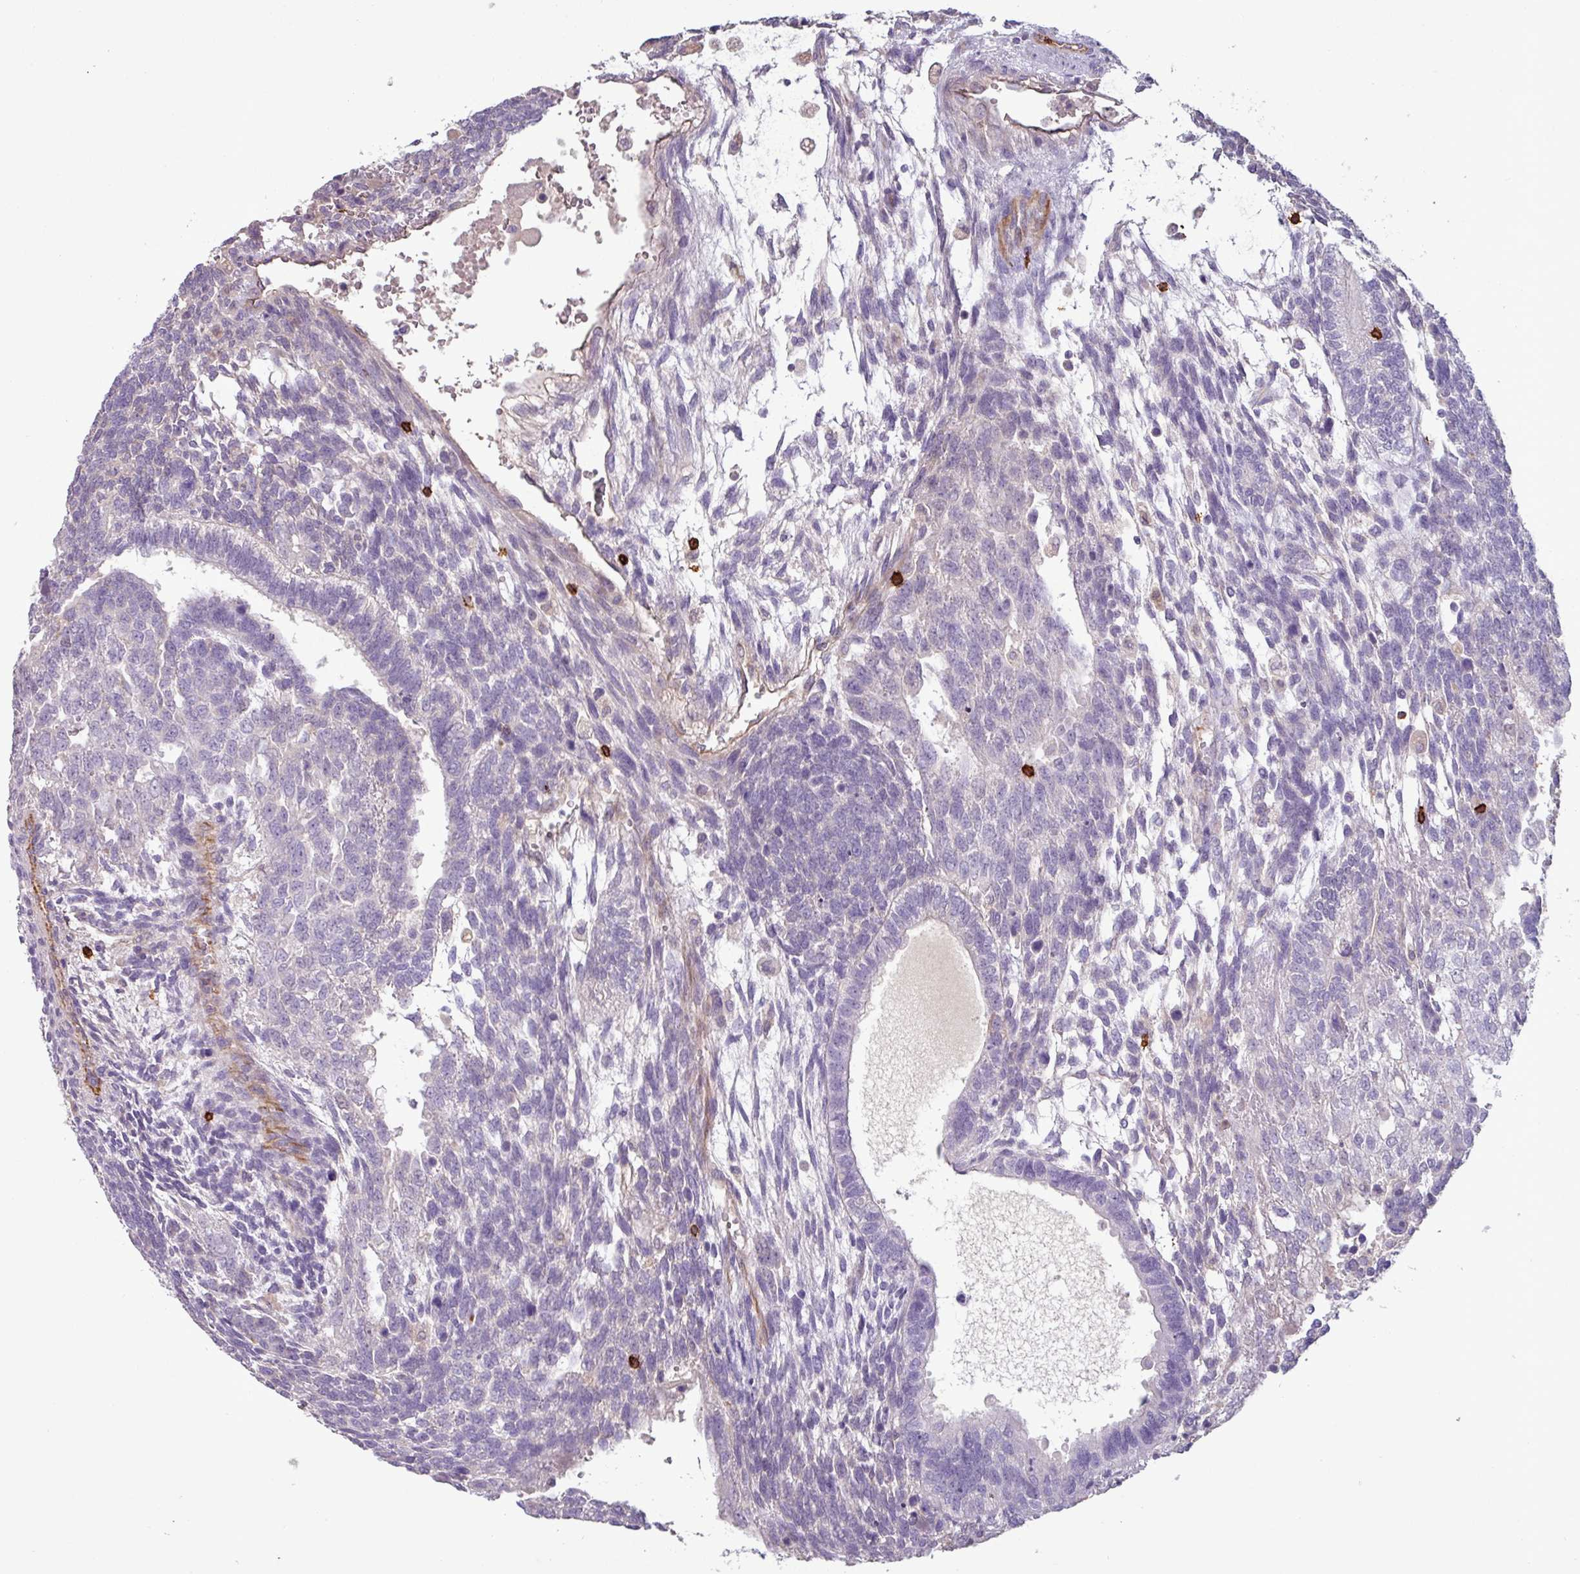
{"staining": {"intensity": "negative", "quantity": "none", "location": "none"}, "tissue": "testis cancer", "cell_type": "Tumor cells", "image_type": "cancer", "snomed": [{"axis": "morphology", "description": "Carcinoma, Embryonal, NOS"}, {"axis": "topography", "description": "Testis"}], "caption": "DAB immunohistochemical staining of embryonal carcinoma (testis) exhibits no significant positivity in tumor cells. (Stains: DAB (3,3'-diaminobenzidine) immunohistochemistry (IHC) with hematoxylin counter stain, Microscopy: brightfield microscopy at high magnification).", "gene": "CD8A", "patient": {"sex": "male", "age": 23}}